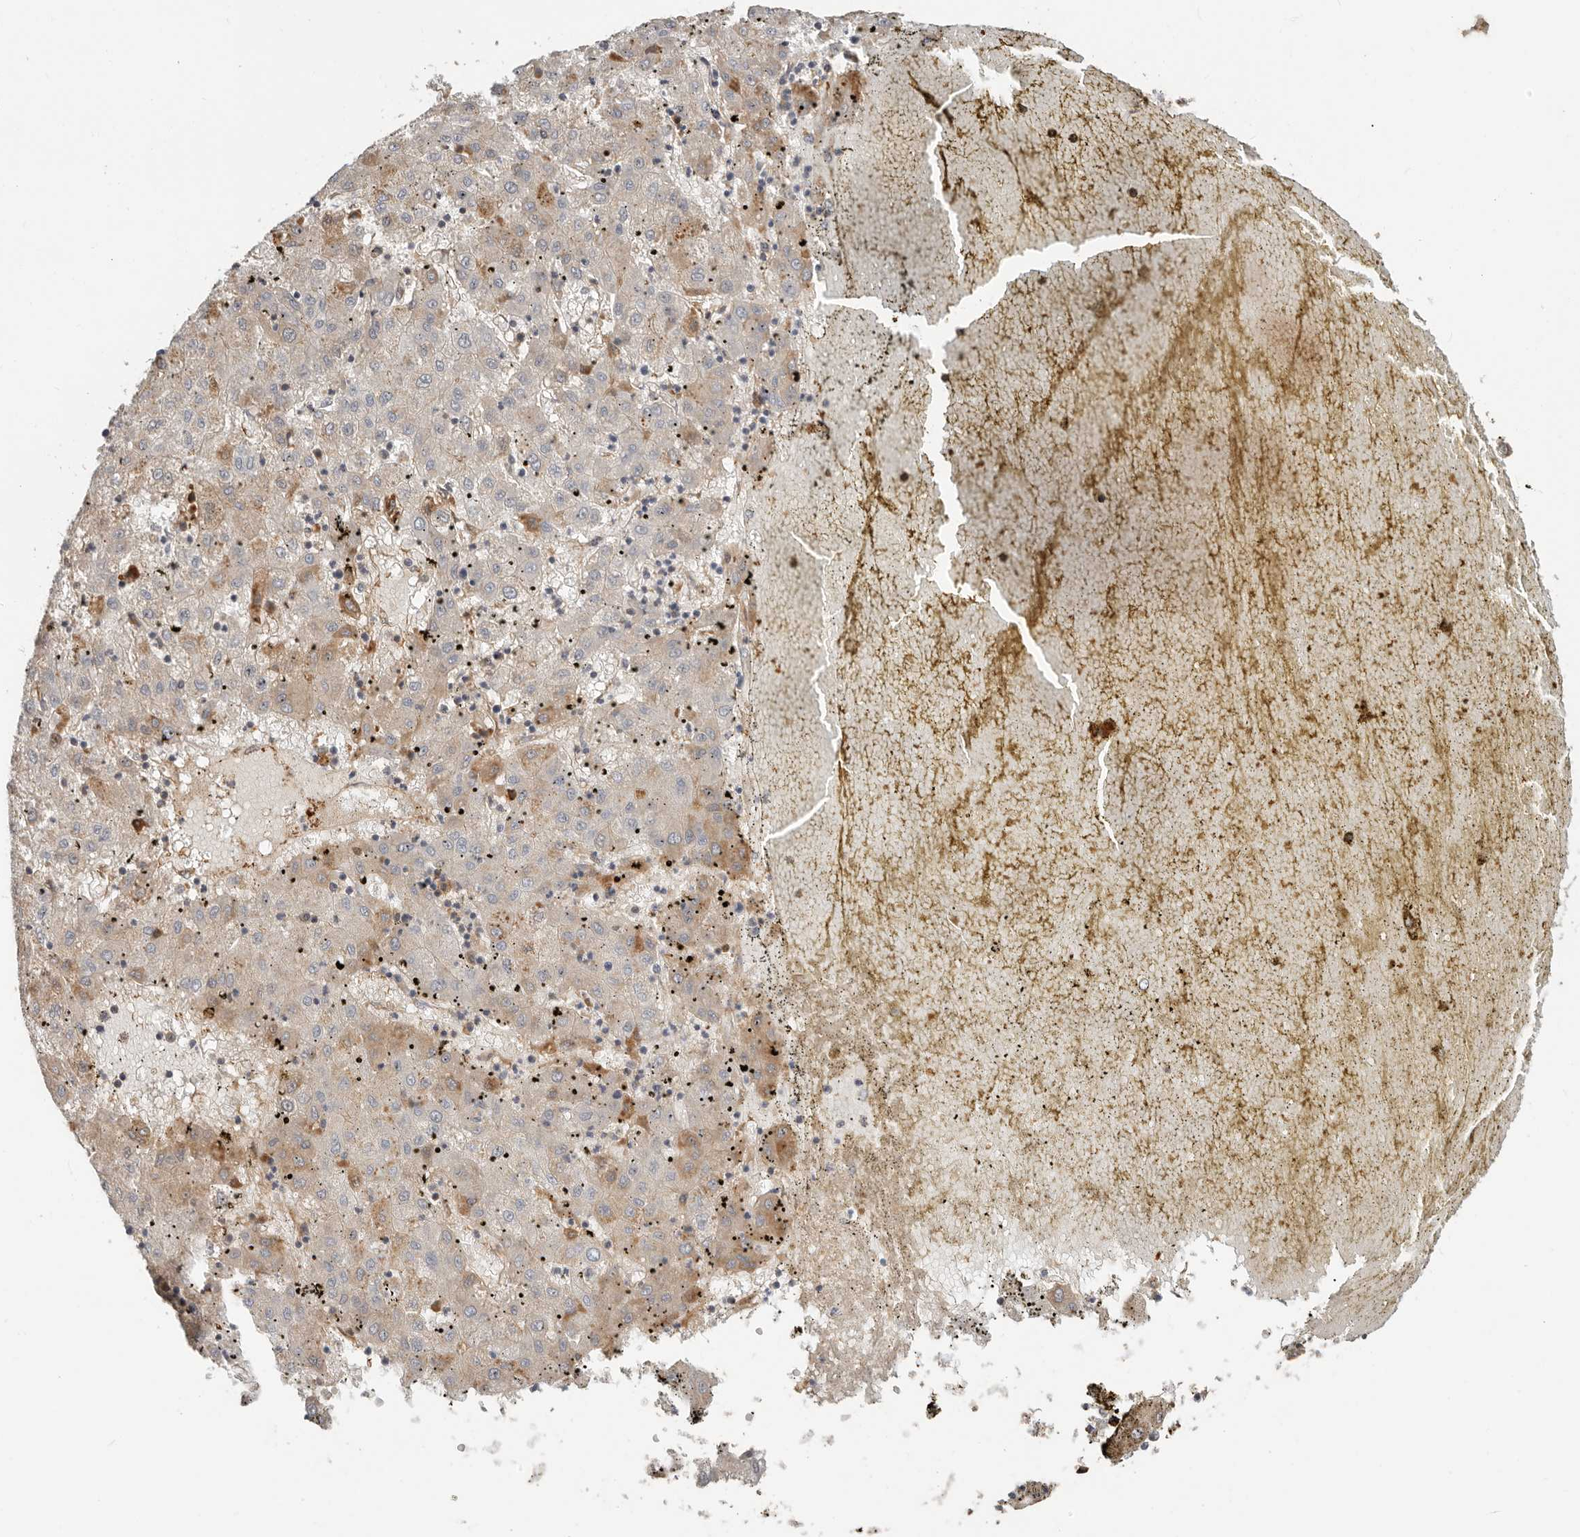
{"staining": {"intensity": "moderate", "quantity": "<25%", "location": "cytoplasmic/membranous"}, "tissue": "liver cancer", "cell_type": "Tumor cells", "image_type": "cancer", "snomed": [{"axis": "morphology", "description": "Carcinoma, Hepatocellular, NOS"}, {"axis": "topography", "description": "Liver"}], "caption": "Immunohistochemical staining of hepatocellular carcinoma (liver) demonstrates low levels of moderate cytoplasmic/membranous protein positivity in about <25% of tumor cells.", "gene": "MTFR2", "patient": {"sex": "male", "age": 72}}